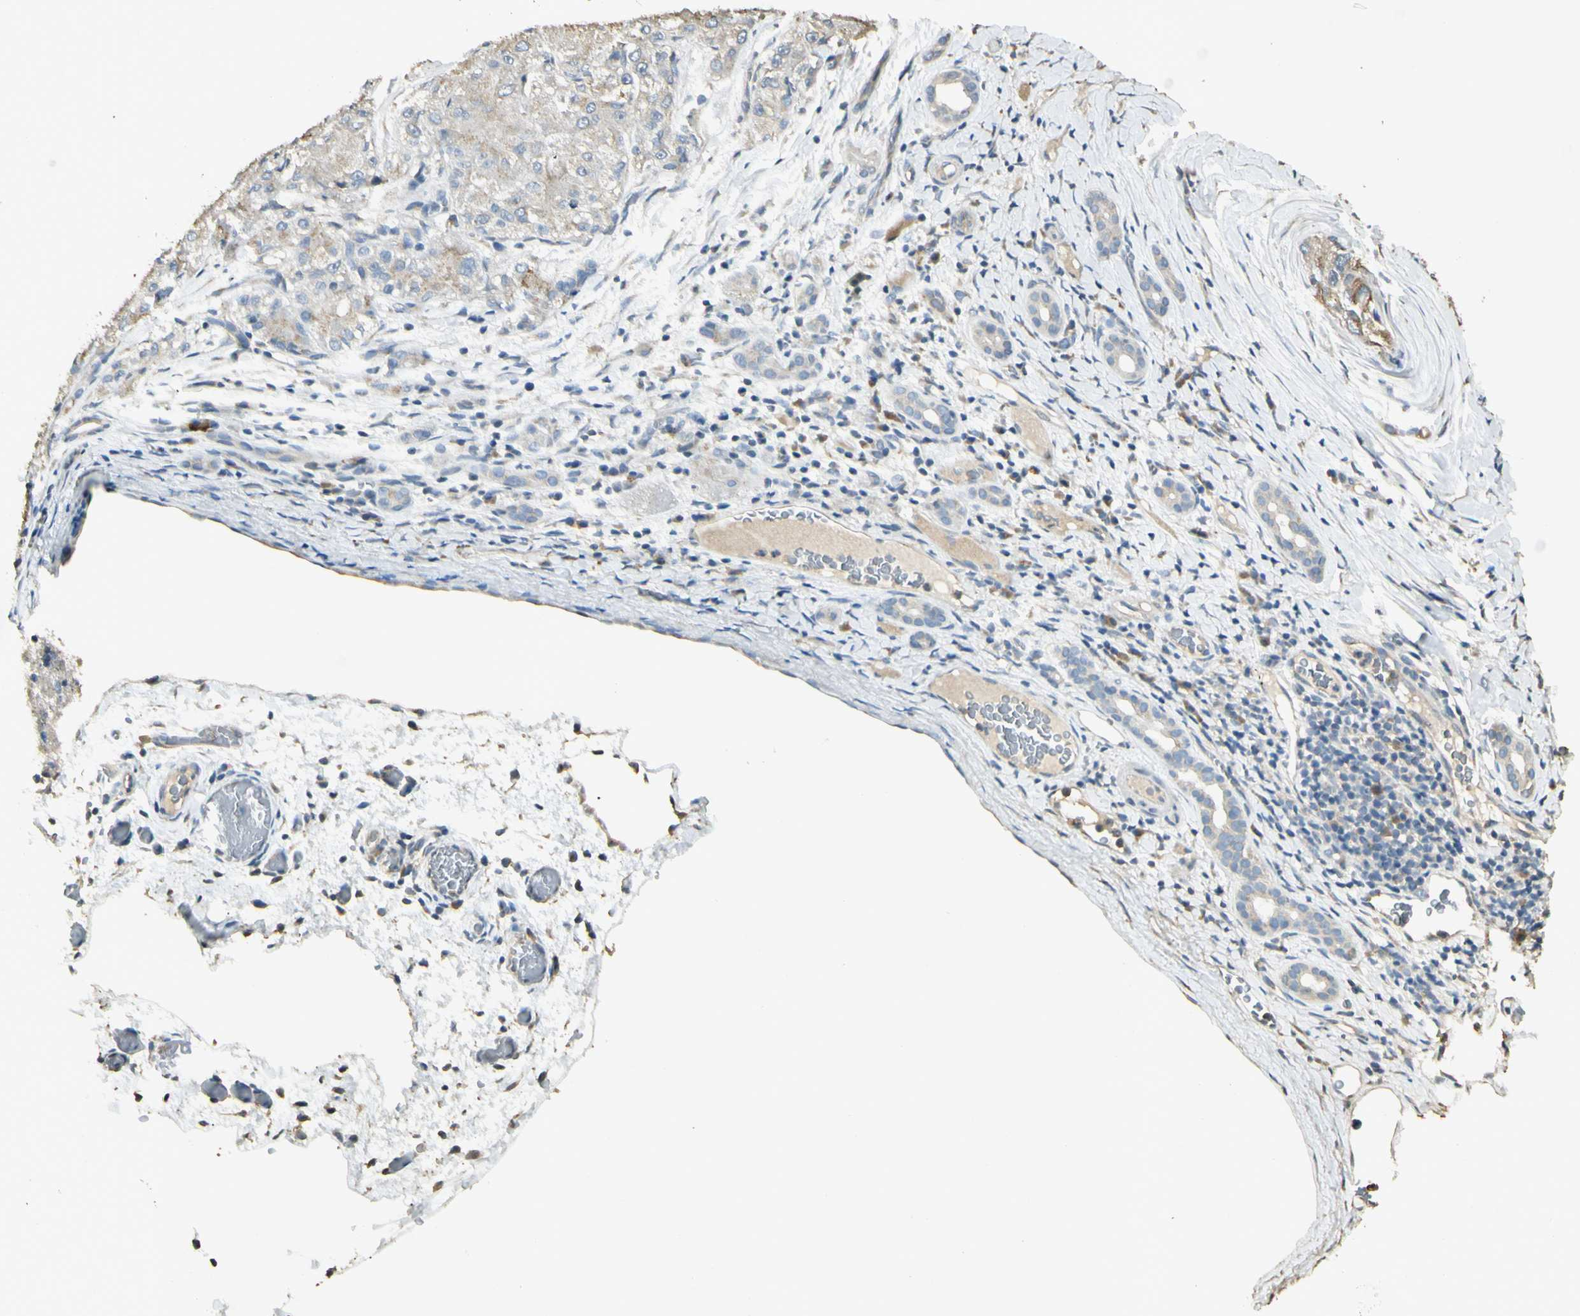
{"staining": {"intensity": "weak", "quantity": "25%-75%", "location": "cytoplasmic/membranous"}, "tissue": "liver cancer", "cell_type": "Tumor cells", "image_type": "cancer", "snomed": [{"axis": "morphology", "description": "Carcinoma, Hepatocellular, NOS"}, {"axis": "topography", "description": "Liver"}], "caption": "Immunohistochemistry of hepatocellular carcinoma (liver) reveals low levels of weak cytoplasmic/membranous staining in about 25%-75% of tumor cells.", "gene": "UXS1", "patient": {"sex": "male", "age": 80}}